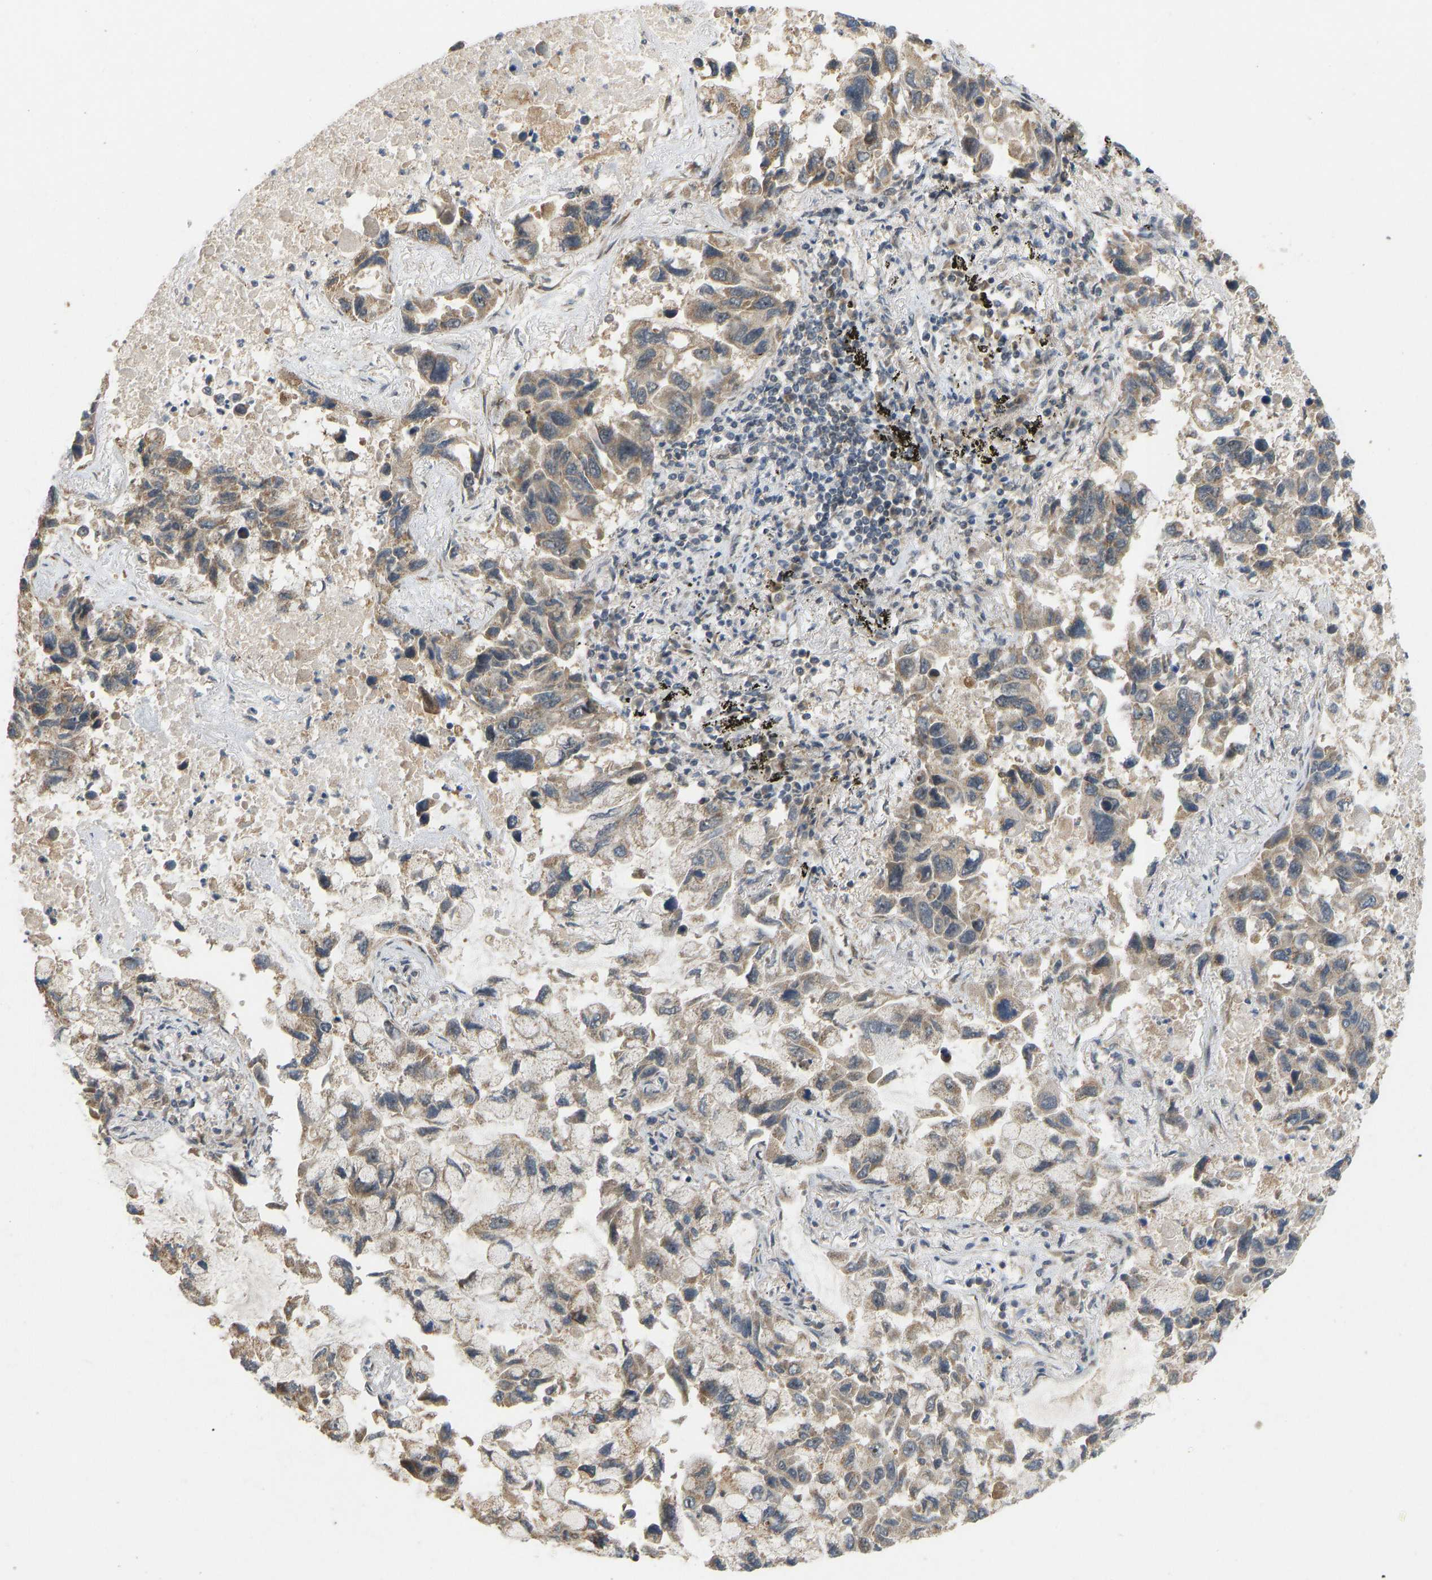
{"staining": {"intensity": "weak", "quantity": ">75%", "location": "cytoplasmic/membranous"}, "tissue": "lung cancer", "cell_type": "Tumor cells", "image_type": "cancer", "snomed": [{"axis": "morphology", "description": "Adenocarcinoma, NOS"}, {"axis": "topography", "description": "Lung"}], "caption": "Immunohistochemistry (IHC) histopathology image of neoplastic tissue: lung cancer (adenocarcinoma) stained using immunohistochemistry shows low levels of weak protein expression localized specifically in the cytoplasmic/membranous of tumor cells, appearing as a cytoplasmic/membranous brown color.", "gene": "ACADS", "patient": {"sex": "male", "age": 64}}